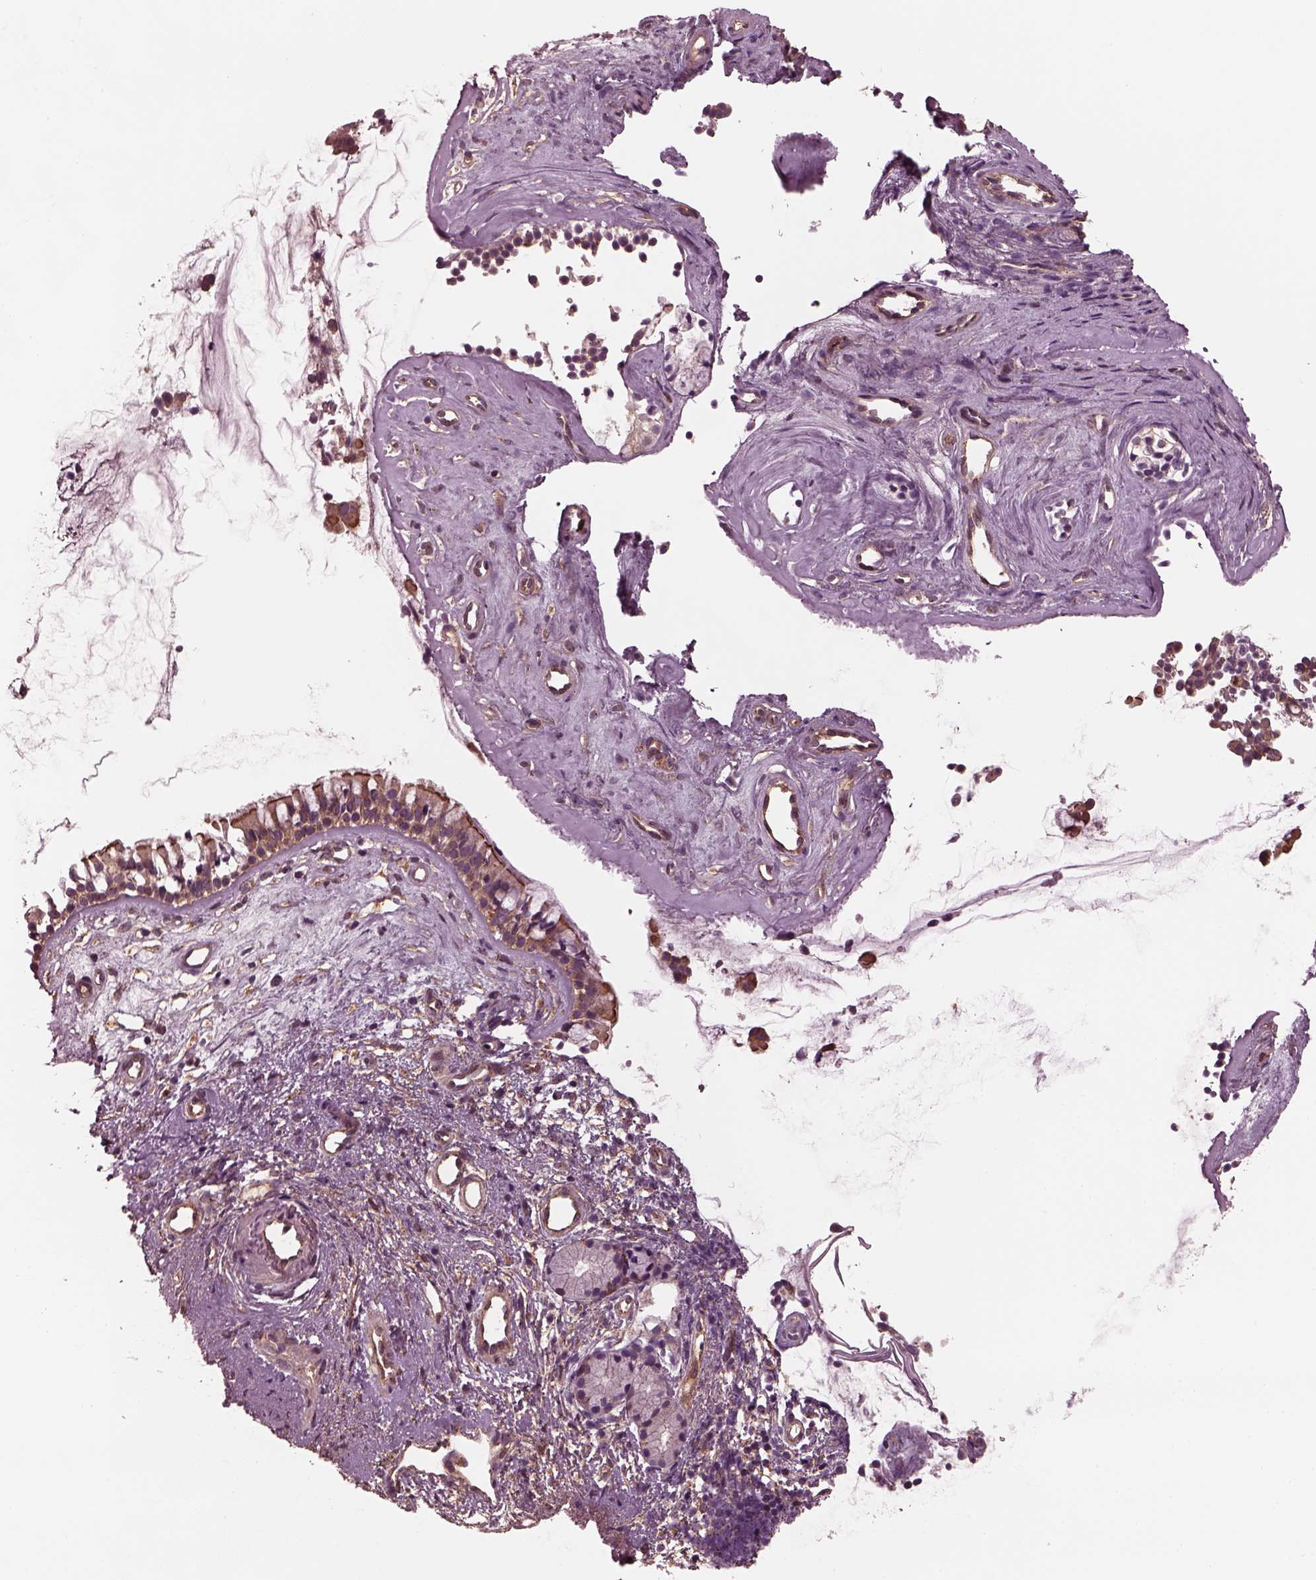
{"staining": {"intensity": "moderate", "quantity": ">75%", "location": "cytoplasmic/membranous"}, "tissue": "nasopharynx", "cell_type": "Respiratory epithelial cells", "image_type": "normal", "snomed": [{"axis": "morphology", "description": "Normal tissue, NOS"}, {"axis": "topography", "description": "Nasopharynx"}], "caption": "This image reveals IHC staining of normal nasopharynx, with medium moderate cytoplasmic/membranous positivity in about >75% of respiratory epithelial cells.", "gene": "TUBG1", "patient": {"sex": "female", "age": 52}}